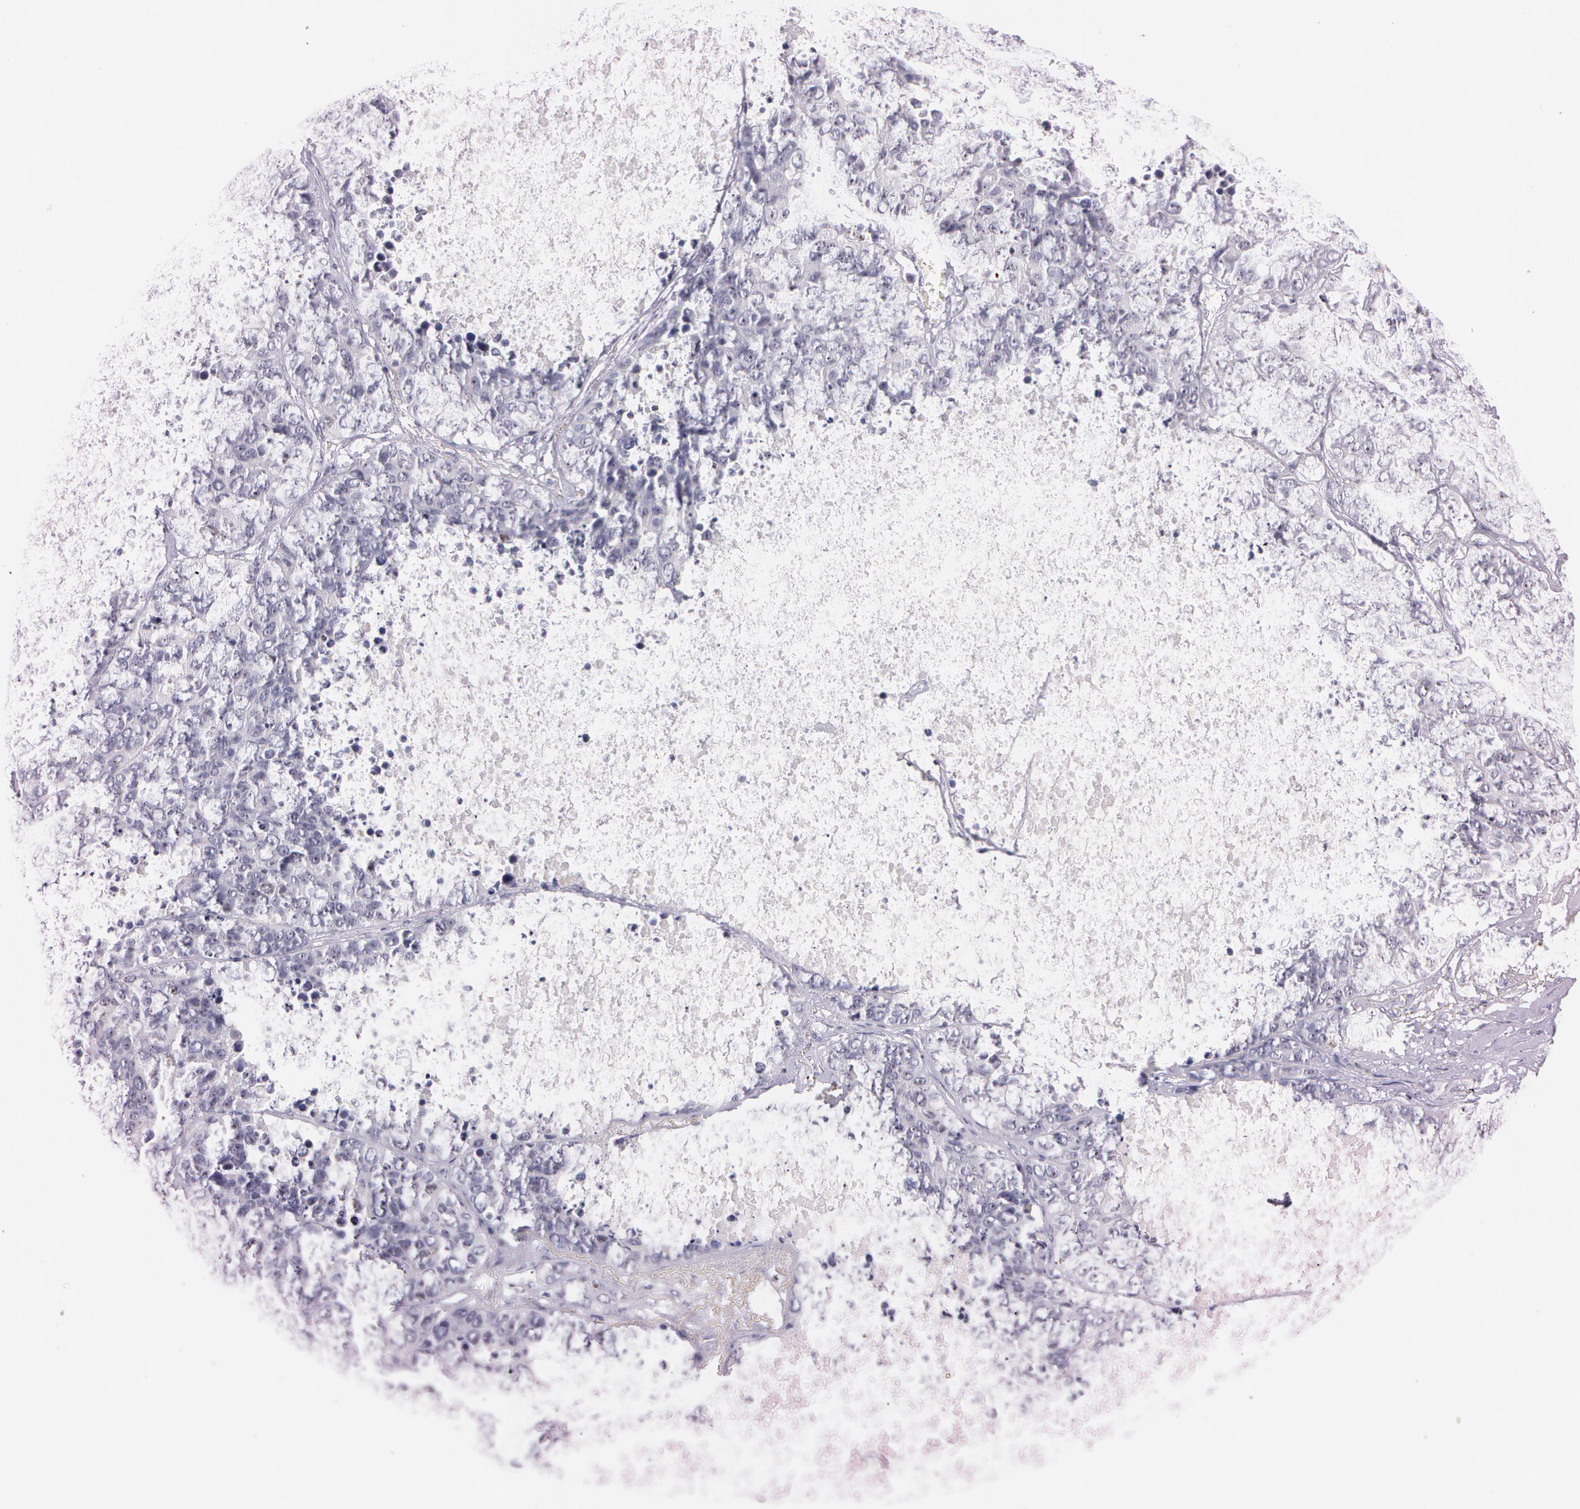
{"staining": {"intensity": "negative", "quantity": "none", "location": "none"}, "tissue": "lung cancer", "cell_type": "Tumor cells", "image_type": "cancer", "snomed": [{"axis": "morphology", "description": "Carcinoid, malignant, NOS"}, {"axis": "topography", "description": "Lung"}], "caption": "Immunohistochemistry histopathology image of neoplastic tissue: human lung carcinoid (malignant) stained with DAB exhibits no significant protein expression in tumor cells. (Brightfield microscopy of DAB (3,3'-diaminobenzidine) IHC at high magnification).", "gene": "FBL", "patient": {"sex": "male", "age": 60}}